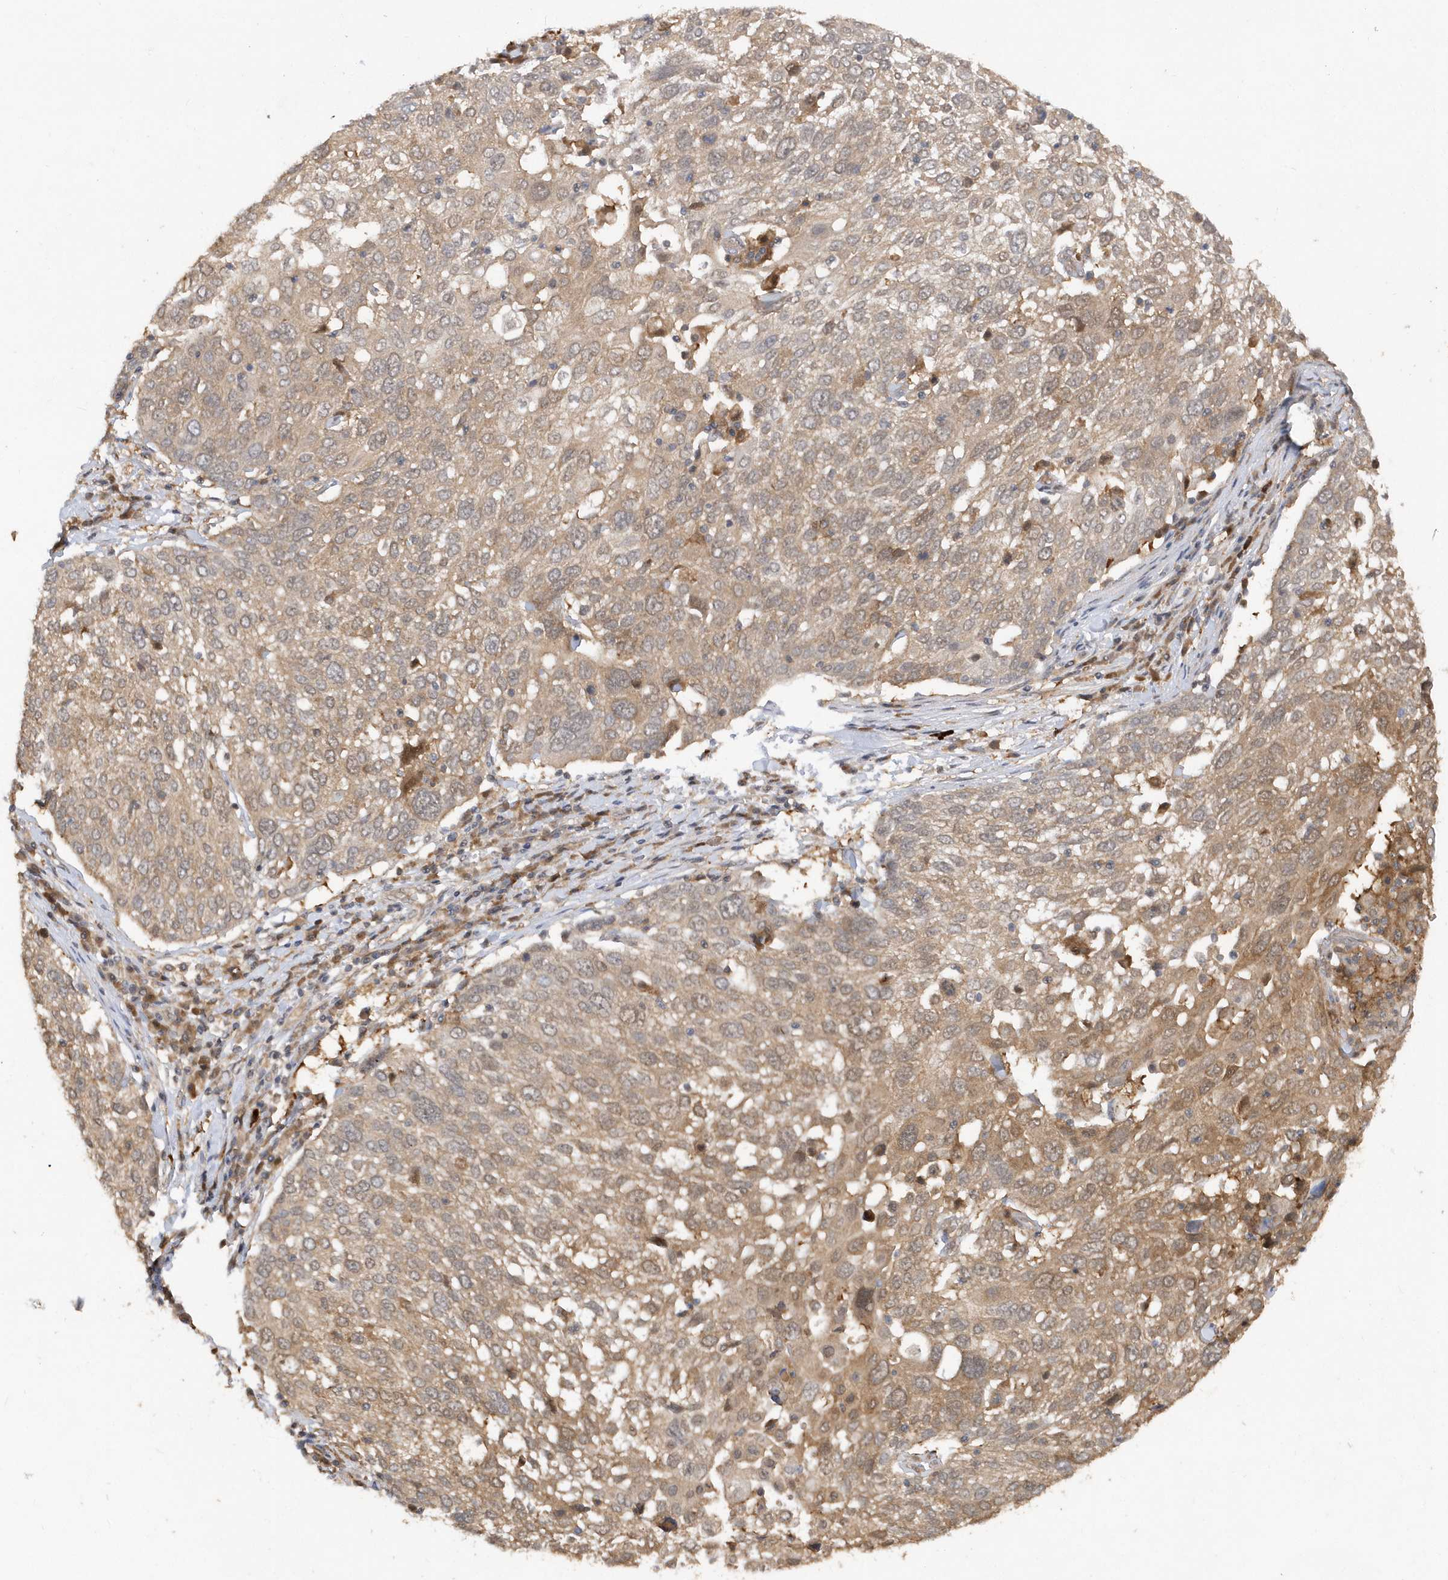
{"staining": {"intensity": "moderate", "quantity": ">75%", "location": "cytoplasmic/membranous"}, "tissue": "lung cancer", "cell_type": "Tumor cells", "image_type": "cancer", "snomed": [{"axis": "morphology", "description": "Squamous cell carcinoma, NOS"}, {"axis": "topography", "description": "Lung"}], "caption": "A brown stain highlights moderate cytoplasmic/membranous staining of a protein in lung squamous cell carcinoma tumor cells.", "gene": "RPE", "patient": {"sex": "male", "age": 65}}